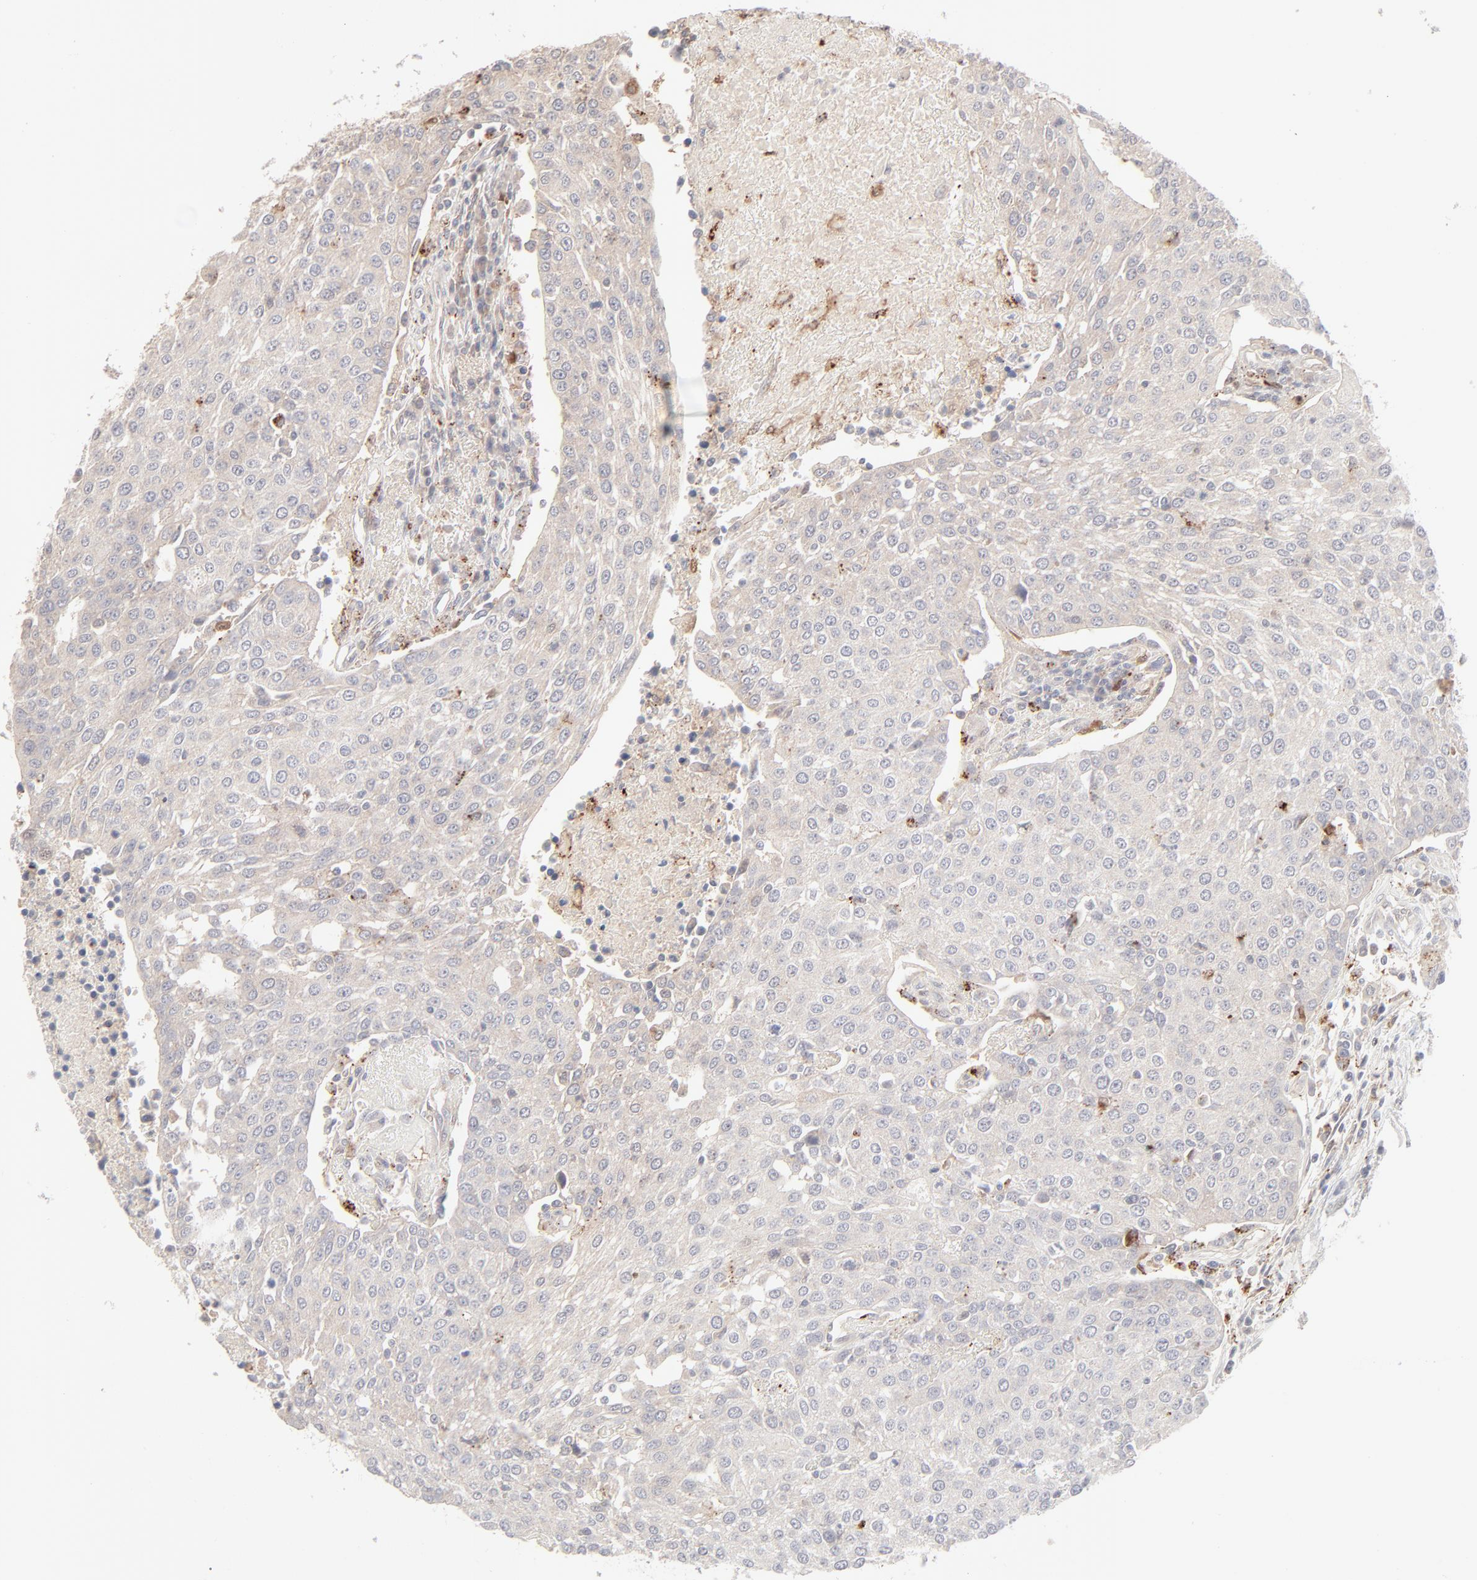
{"staining": {"intensity": "negative", "quantity": "none", "location": "none"}, "tissue": "urothelial cancer", "cell_type": "Tumor cells", "image_type": "cancer", "snomed": [{"axis": "morphology", "description": "Urothelial carcinoma, High grade"}, {"axis": "topography", "description": "Urinary bladder"}], "caption": "Immunohistochemistry (IHC) histopathology image of high-grade urothelial carcinoma stained for a protein (brown), which exhibits no staining in tumor cells. (Stains: DAB immunohistochemistry (IHC) with hematoxylin counter stain, Microscopy: brightfield microscopy at high magnification).", "gene": "LGALS2", "patient": {"sex": "female", "age": 85}}